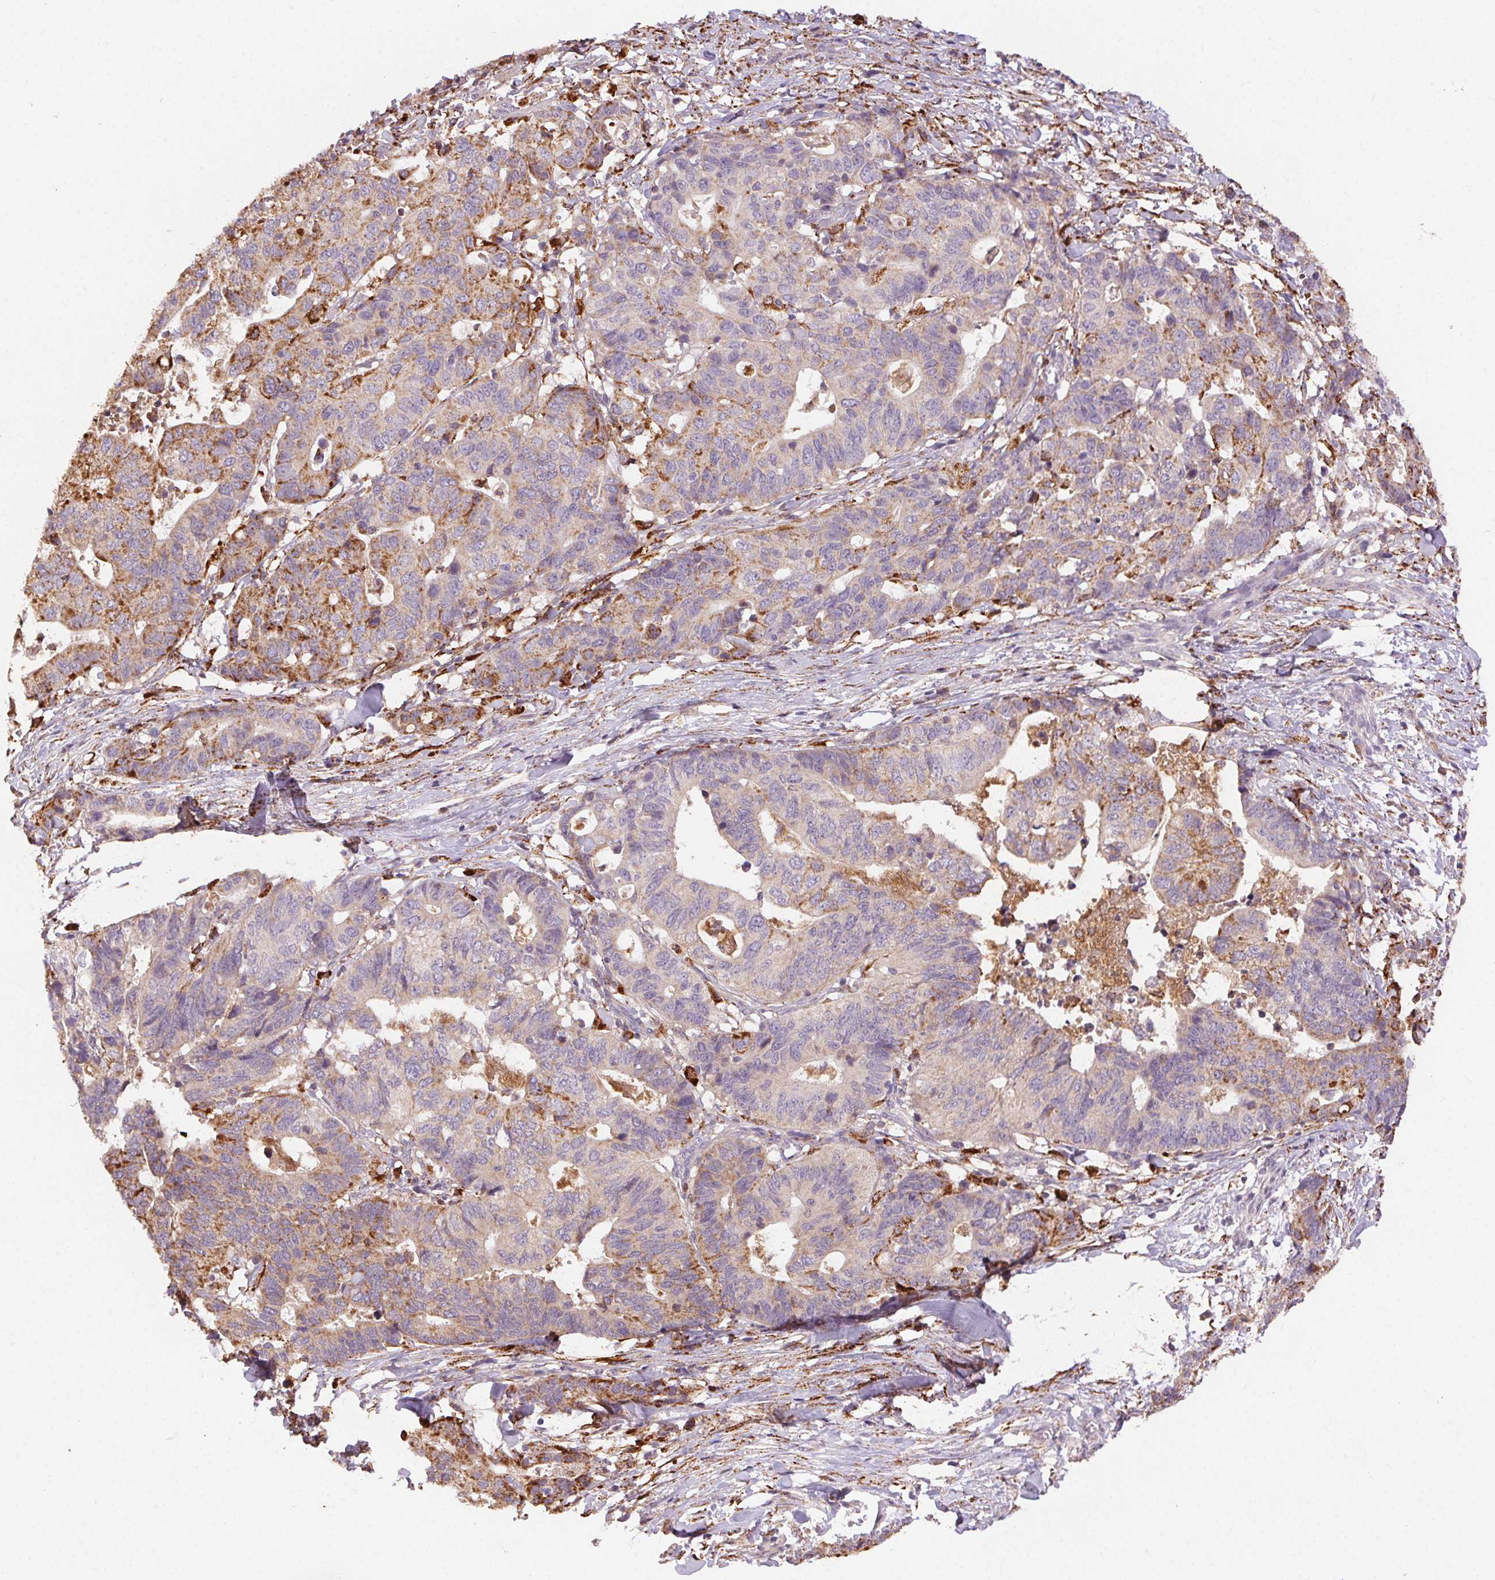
{"staining": {"intensity": "moderate", "quantity": "25%-75%", "location": "cytoplasmic/membranous"}, "tissue": "stomach cancer", "cell_type": "Tumor cells", "image_type": "cancer", "snomed": [{"axis": "morphology", "description": "Adenocarcinoma, NOS"}, {"axis": "topography", "description": "Stomach, upper"}], "caption": "A brown stain shows moderate cytoplasmic/membranous staining of a protein in stomach cancer (adenocarcinoma) tumor cells.", "gene": "FNBP1L", "patient": {"sex": "female", "age": 67}}